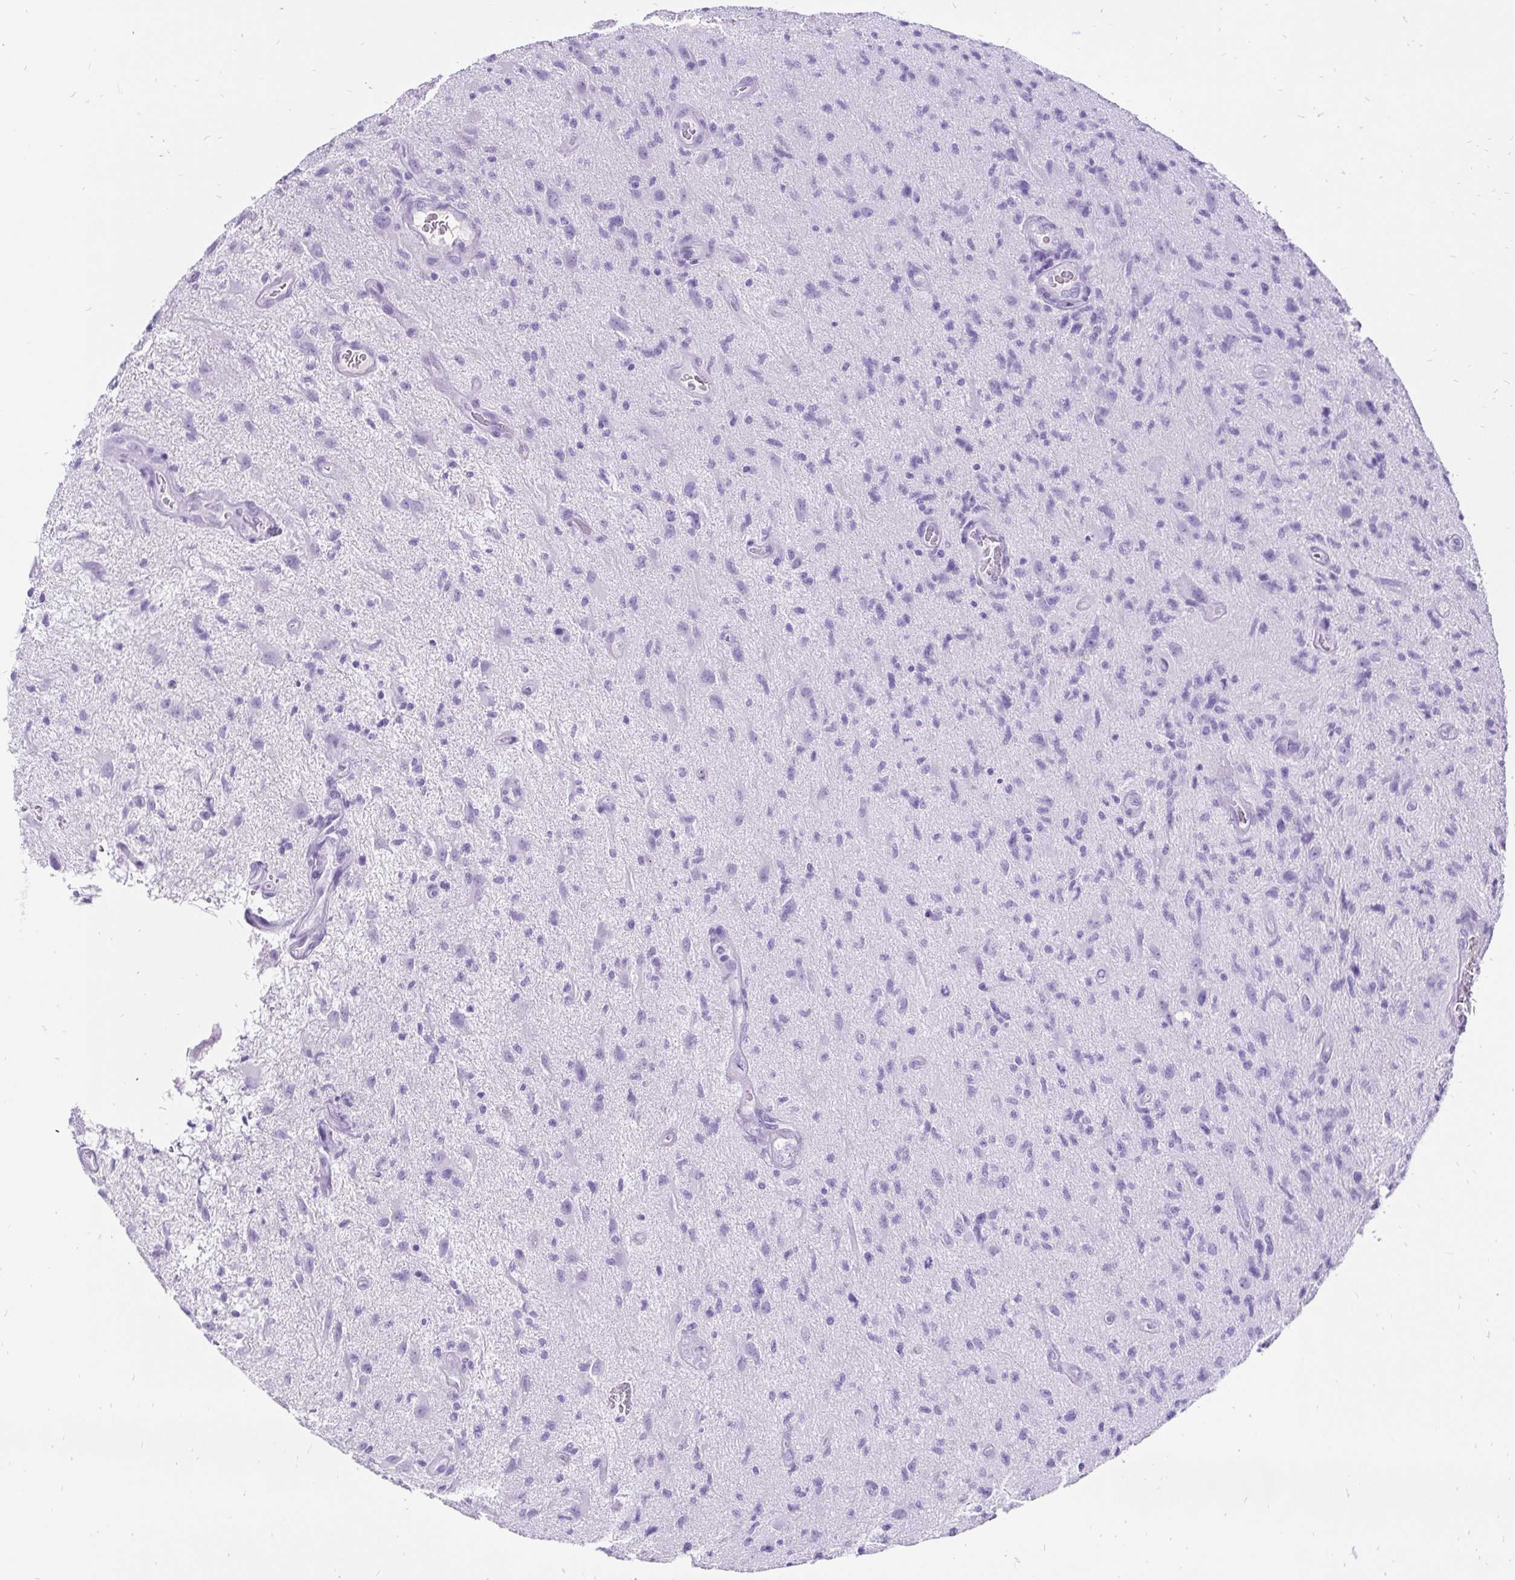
{"staining": {"intensity": "negative", "quantity": "none", "location": "none"}, "tissue": "glioma", "cell_type": "Tumor cells", "image_type": "cancer", "snomed": [{"axis": "morphology", "description": "Glioma, malignant, High grade"}, {"axis": "topography", "description": "Brain"}], "caption": "A high-resolution image shows immunohistochemistry staining of malignant glioma (high-grade), which exhibits no significant expression in tumor cells.", "gene": "KRT13", "patient": {"sex": "male", "age": 67}}